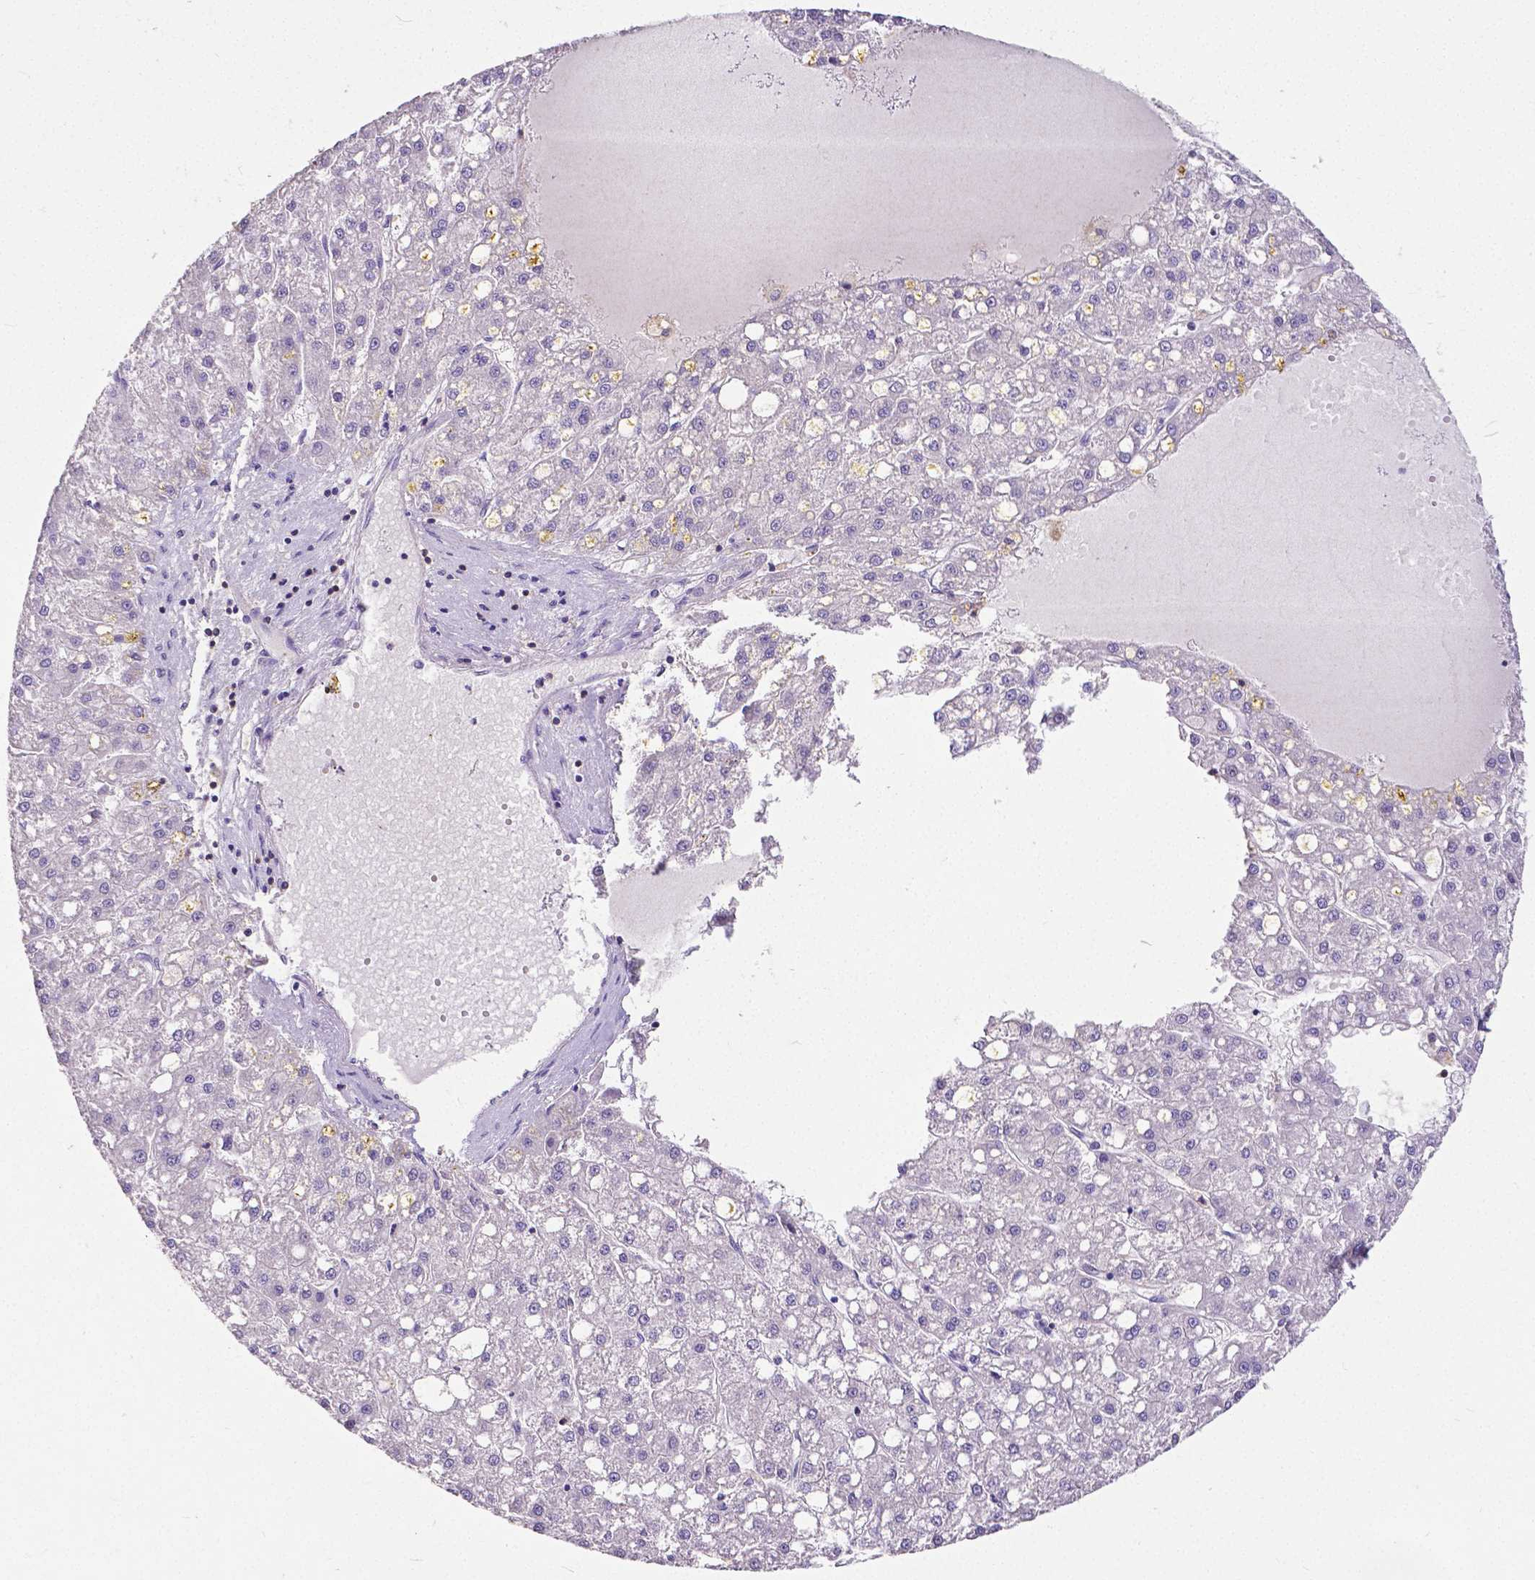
{"staining": {"intensity": "negative", "quantity": "none", "location": "none"}, "tissue": "liver cancer", "cell_type": "Tumor cells", "image_type": "cancer", "snomed": [{"axis": "morphology", "description": "Carcinoma, Hepatocellular, NOS"}, {"axis": "topography", "description": "Liver"}], "caption": "Liver cancer (hepatocellular carcinoma) was stained to show a protein in brown. There is no significant expression in tumor cells.", "gene": "CD4", "patient": {"sex": "male", "age": 67}}